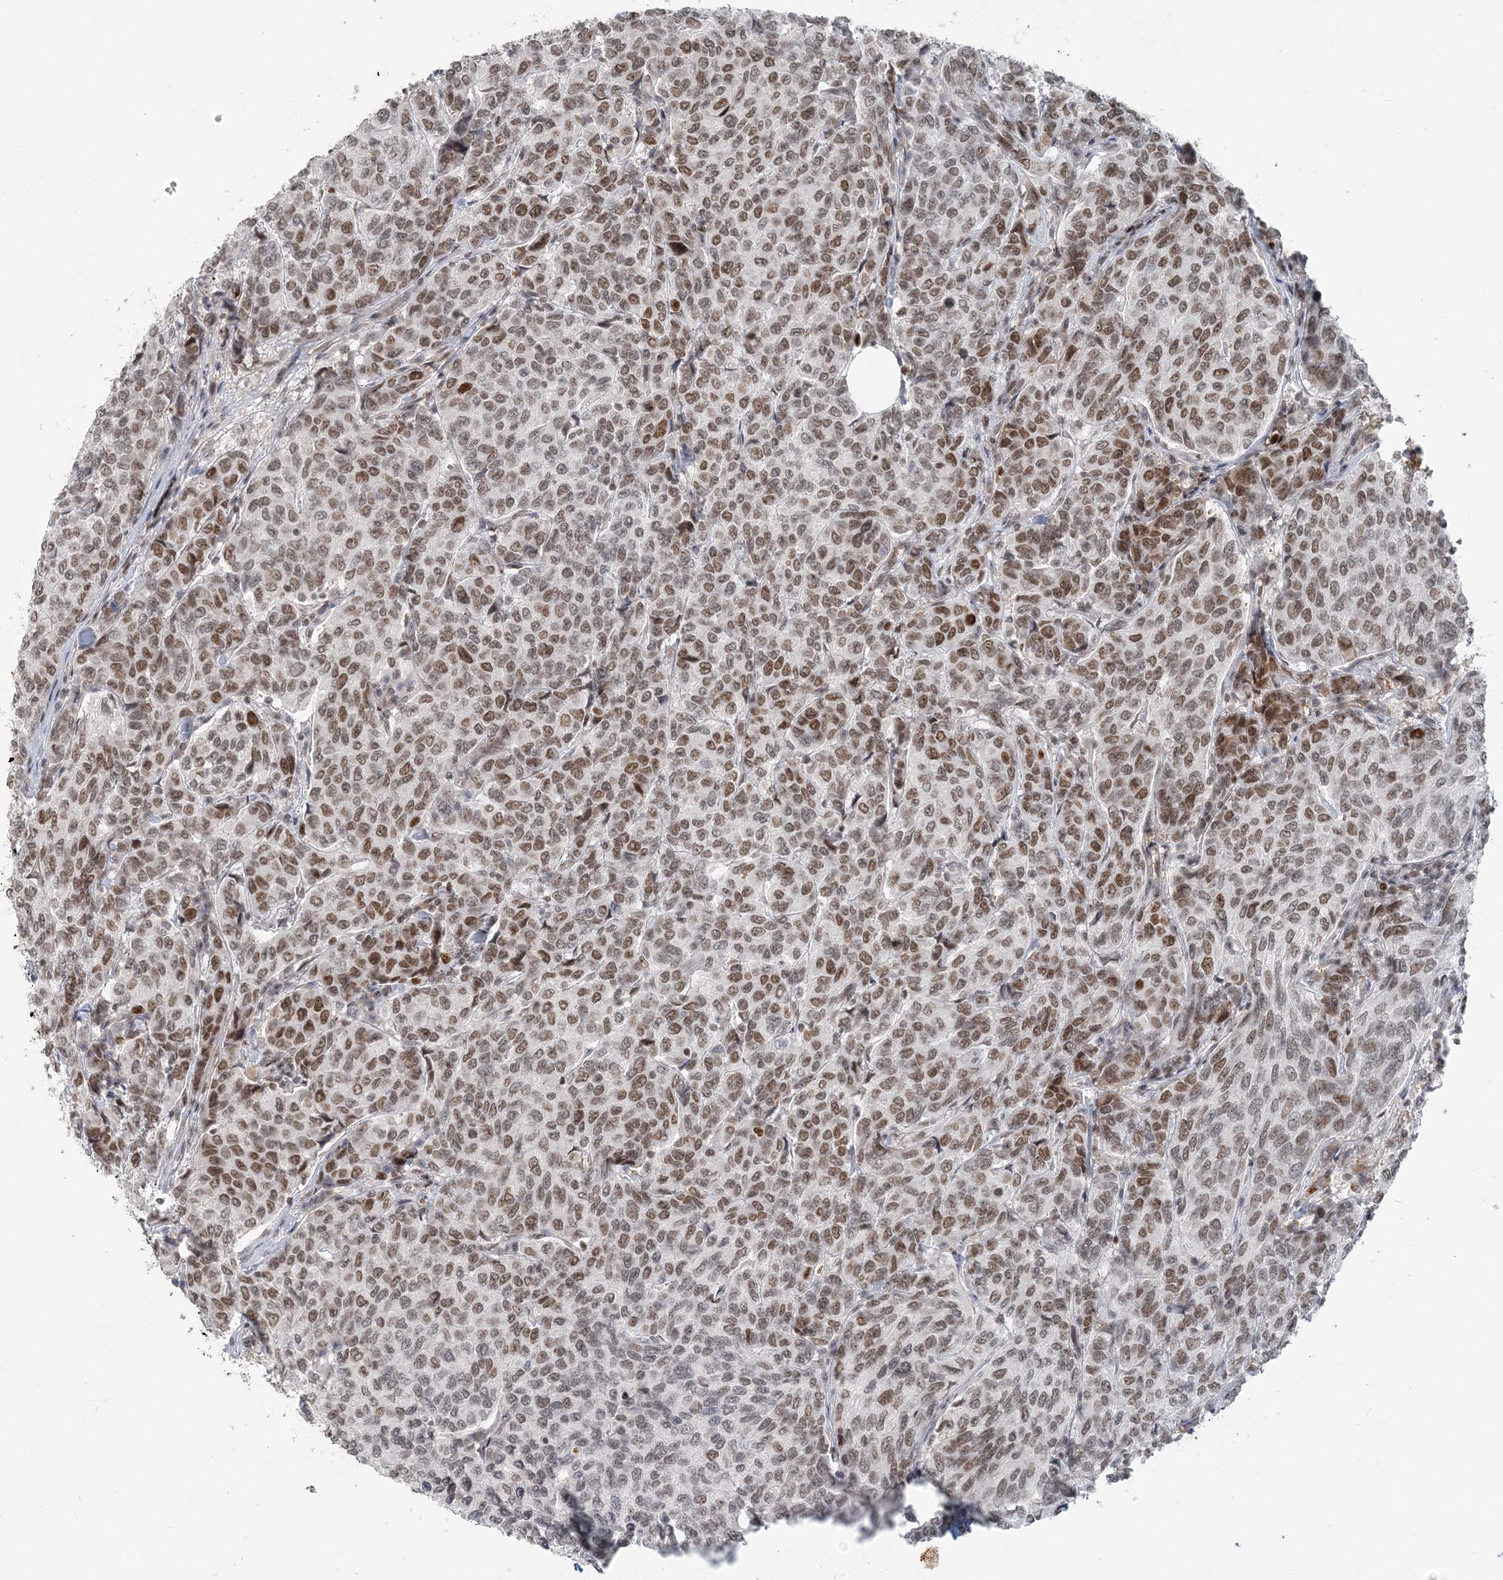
{"staining": {"intensity": "moderate", "quantity": ">75%", "location": "nuclear"}, "tissue": "breast cancer", "cell_type": "Tumor cells", "image_type": "cancer", "snomed": [{"axis": "morphology", "description": "Duct carcinoma"}, {"axis": "topography", "description": "Breast"}], "caption": "Moderate nuclear staining for a protein is identified in approximately >75% of tumor cells of breast infiltrating ductal carcinoma using IHC.", "gene": "BAZ1B", "patient": {"sex": "female", "age": 55}}